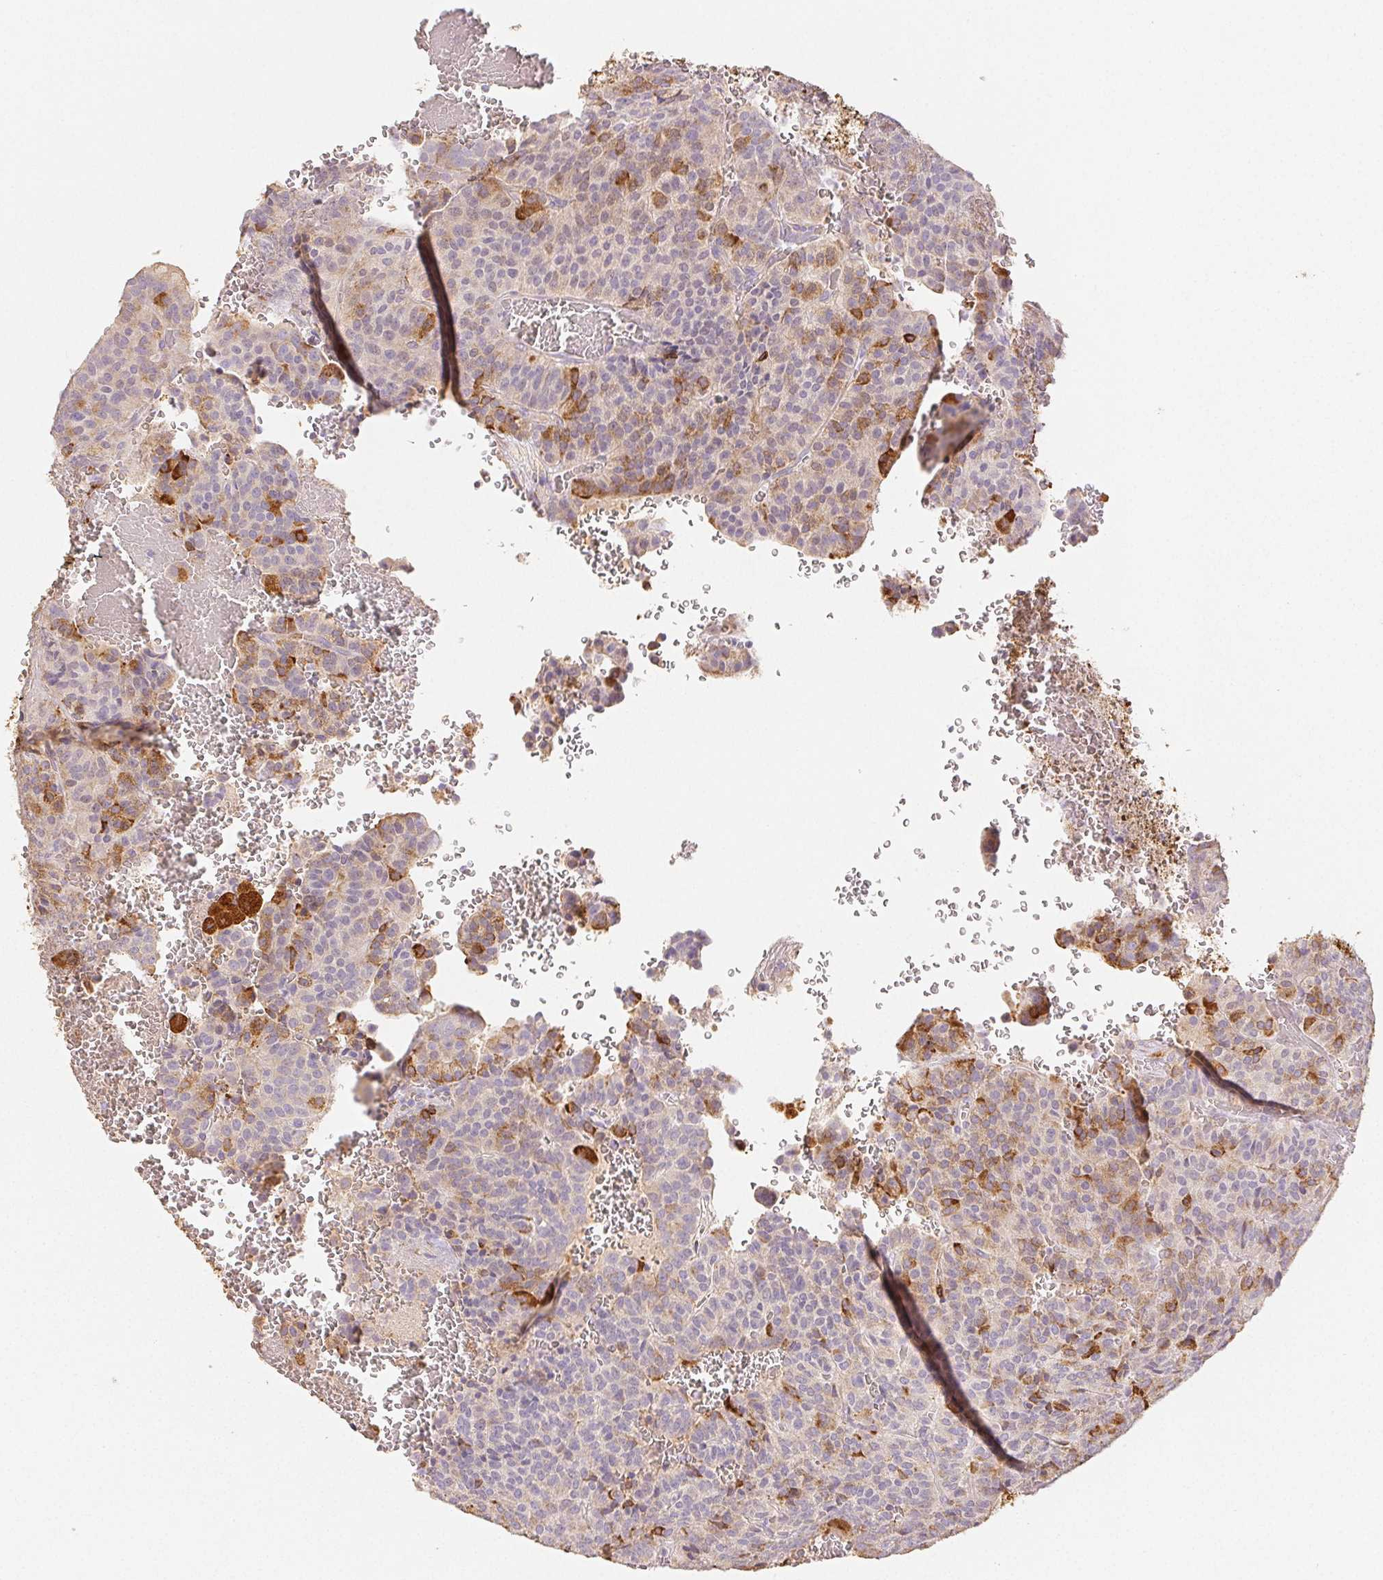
{"staining": {"intensity": "moderate", "quantity": "<25%", "location": "cytoplasmic/membranous"}, "tissue": "carcinoid", "cell_type": "Tumor cells", "image_type": "cancer", "snomed": [{"axis": "morphology", "description": "Carcinoid, malignant, NOS"}, {"axis": "topography", "description": "Lung"}], "caption": "Carcinoid stained with IHC exhibits moderate cytoplasmic/membranous staining in approximately <25% of tumor cells.", "gene": "ACVR1B", "patient": {"sex": "male", "age": 70}}